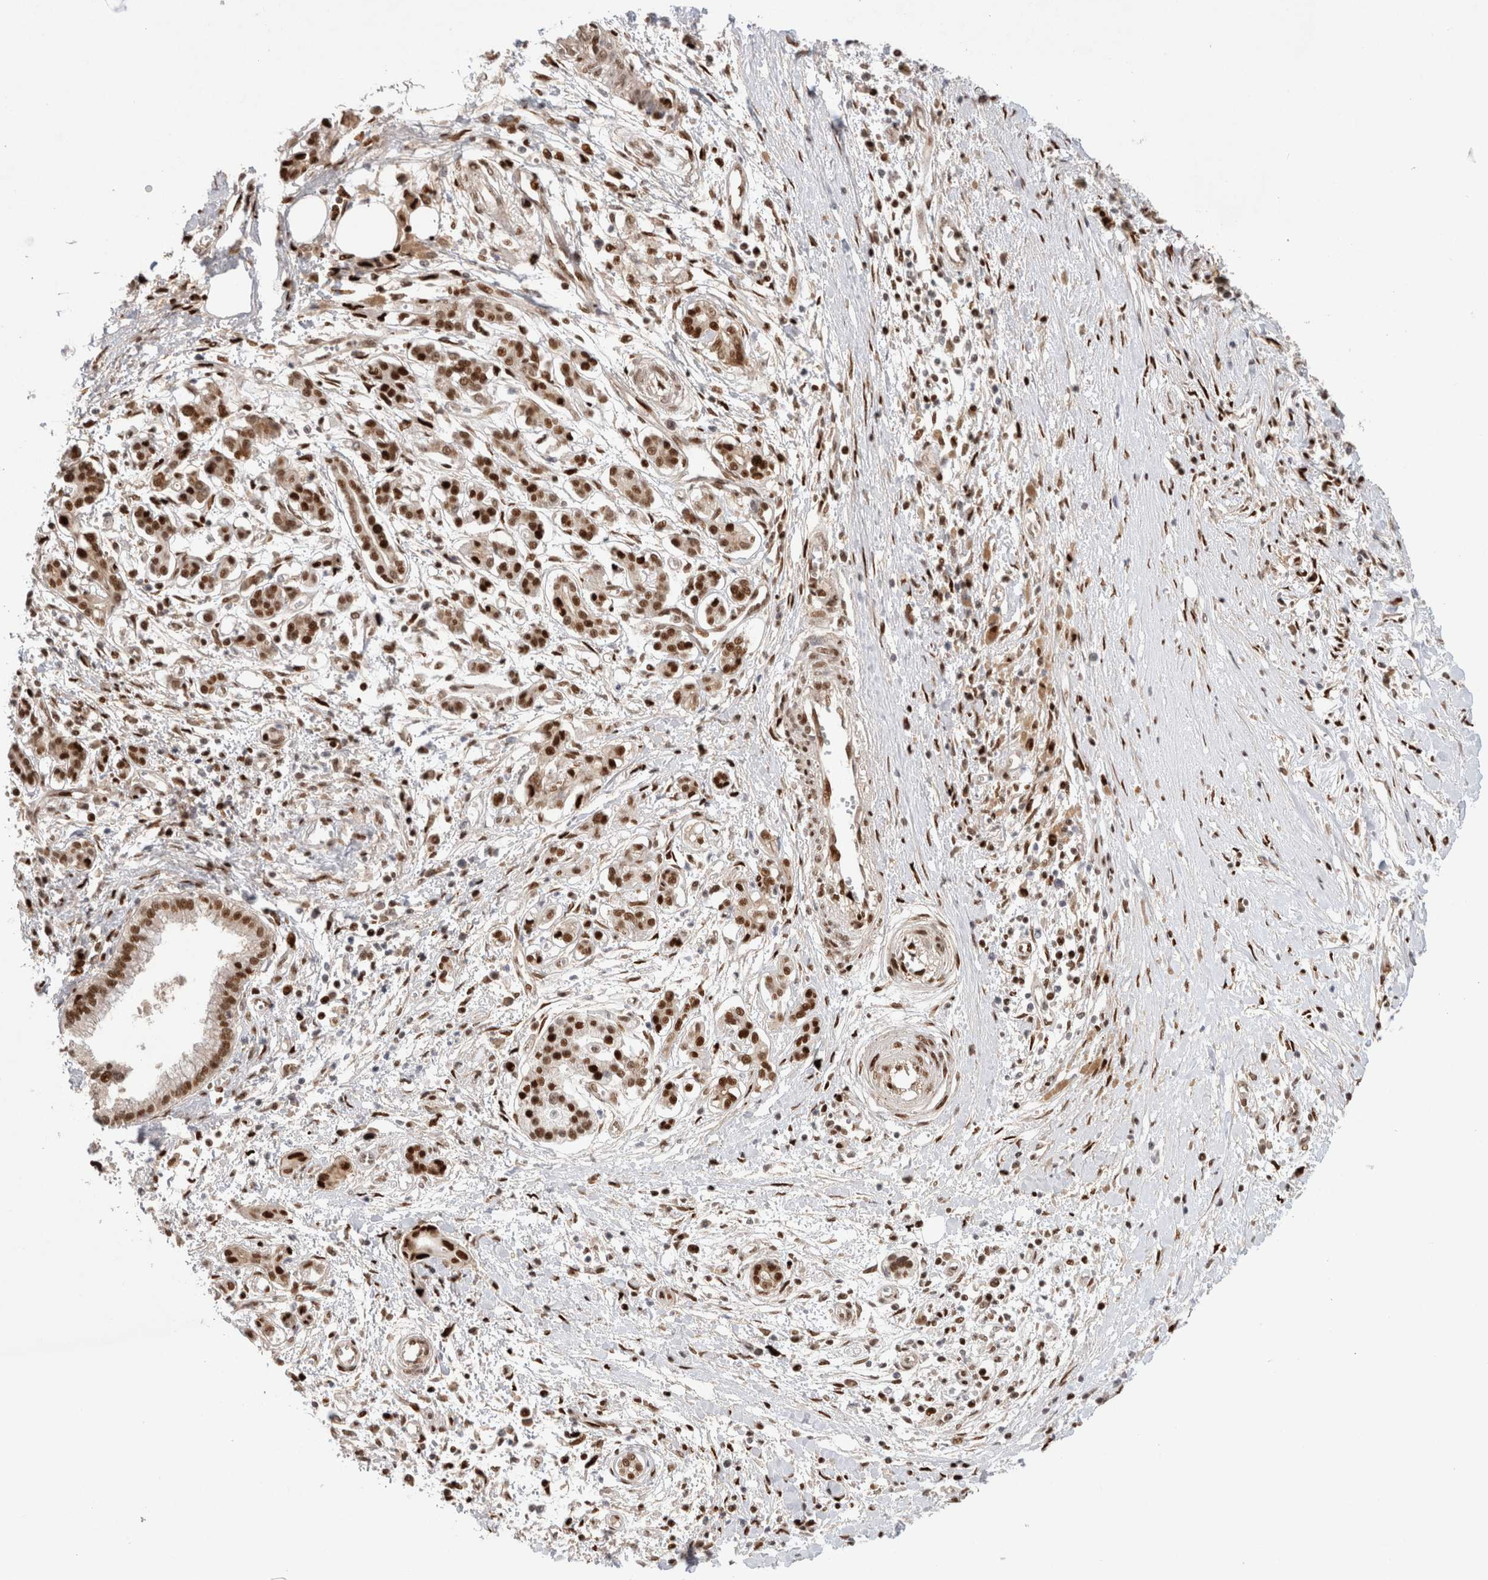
{"staining": {"intensity": "strong", "quantity": ">75%", "location": "nuclear"}, "tissue": "pancreatic cancer", "cell_type": "Tumor cells", "image_type": "cancer", "snomed": [{"axis": "morphology", "description": "Adenocarcinoma, NOS"}, {"axis": "topography", "description": "Pancreas"}], "caption": "Immunohistochemistry (DAB (3,3'-diaminobenzidine)) staining of human pancreatic adenocarcinoma shows strong nuclear protein staining in about >75% of tumor cells.", "gene": "TCF4", "patient": {"sex": "male", "age": 58}}